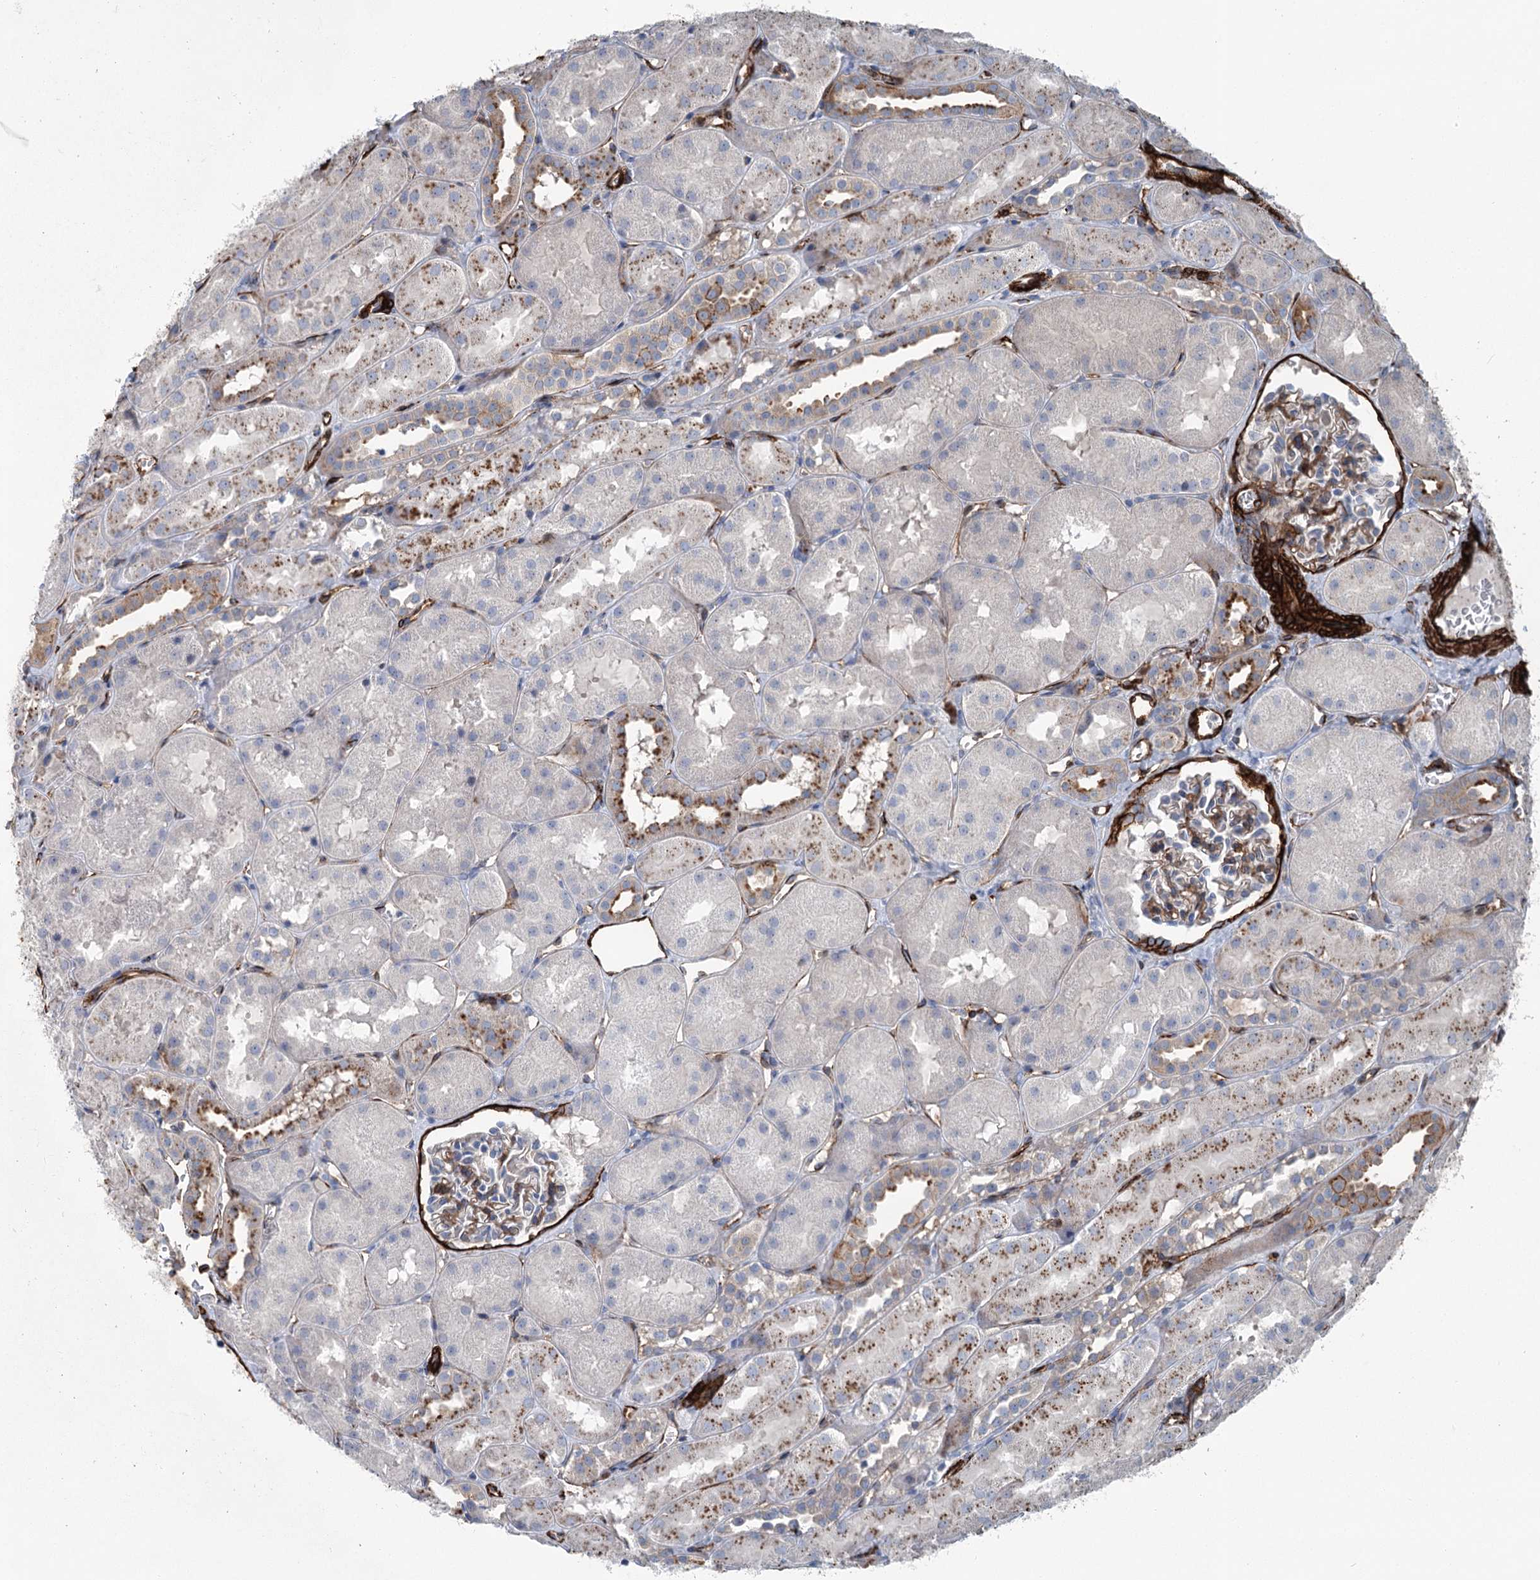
{"staining": {"intensity": "moderate", "quantity": "25%-75%", "location": "cytoplasmic/membranous"}, "tissue": "kidney", "cell_type": "Cells in glomeruli", "image_type": "normal", "snomed": [{"axis": "morphology", "description": "Normal tissue, NOS"}, {"axis": "topography", "description": "Kidney"}, {"axis": "topography", "description": "Urinary bladder"}], "caption": "Protein expression analysis of unremarkable kidney displays moderate cytoplasmic/membranous staining in about 25%-75% of cells in glomeruli. (DAB (3,3'-diaminobenzidine) IHC with brightfield microscopy, high magnification).", "gene": "IQSEC1", "patient": {"sex": "male", "age": 16}}